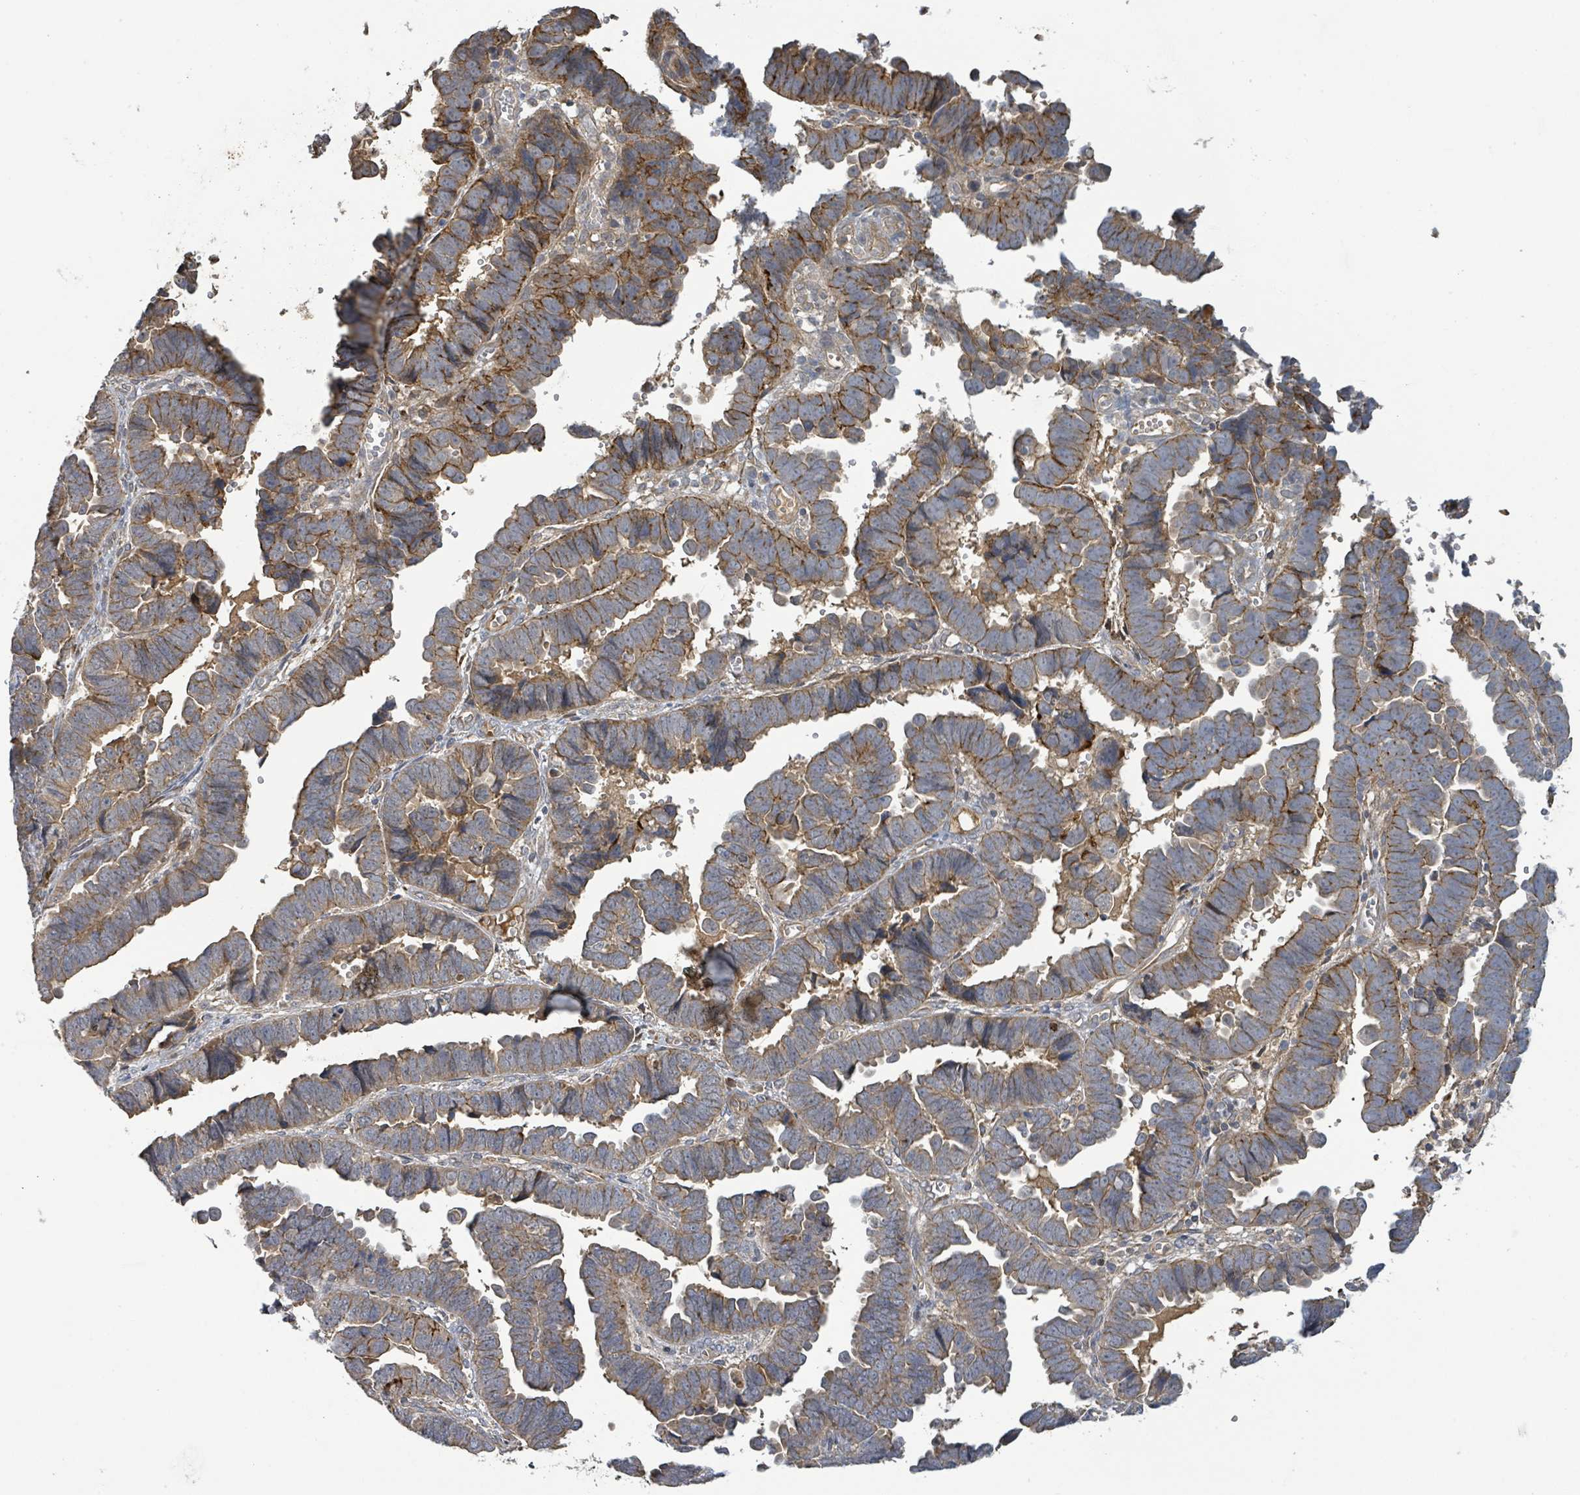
{"staining": {"intensity": "moderate", "quantity": ">75%", "location": "cytoplasmic/membranous"}, "tissue": "endometrial cancer", "cell_type": "Tumor cells", "image_type": "cancer", "snomed": [{"axis": "morphology", "description": "Adenocarcinoma, NOS"}, {"axis": "topography", "description": "Endometrium"}], "caption": "This is a micrograph of immunohistochemistry (IHC) staining of endometrial cancer, which shows moderate expression in the cytoplasmic/membranous of tumor cells.", "gene": "STARD4", "patient": {"sex": "female", "age": 75}}